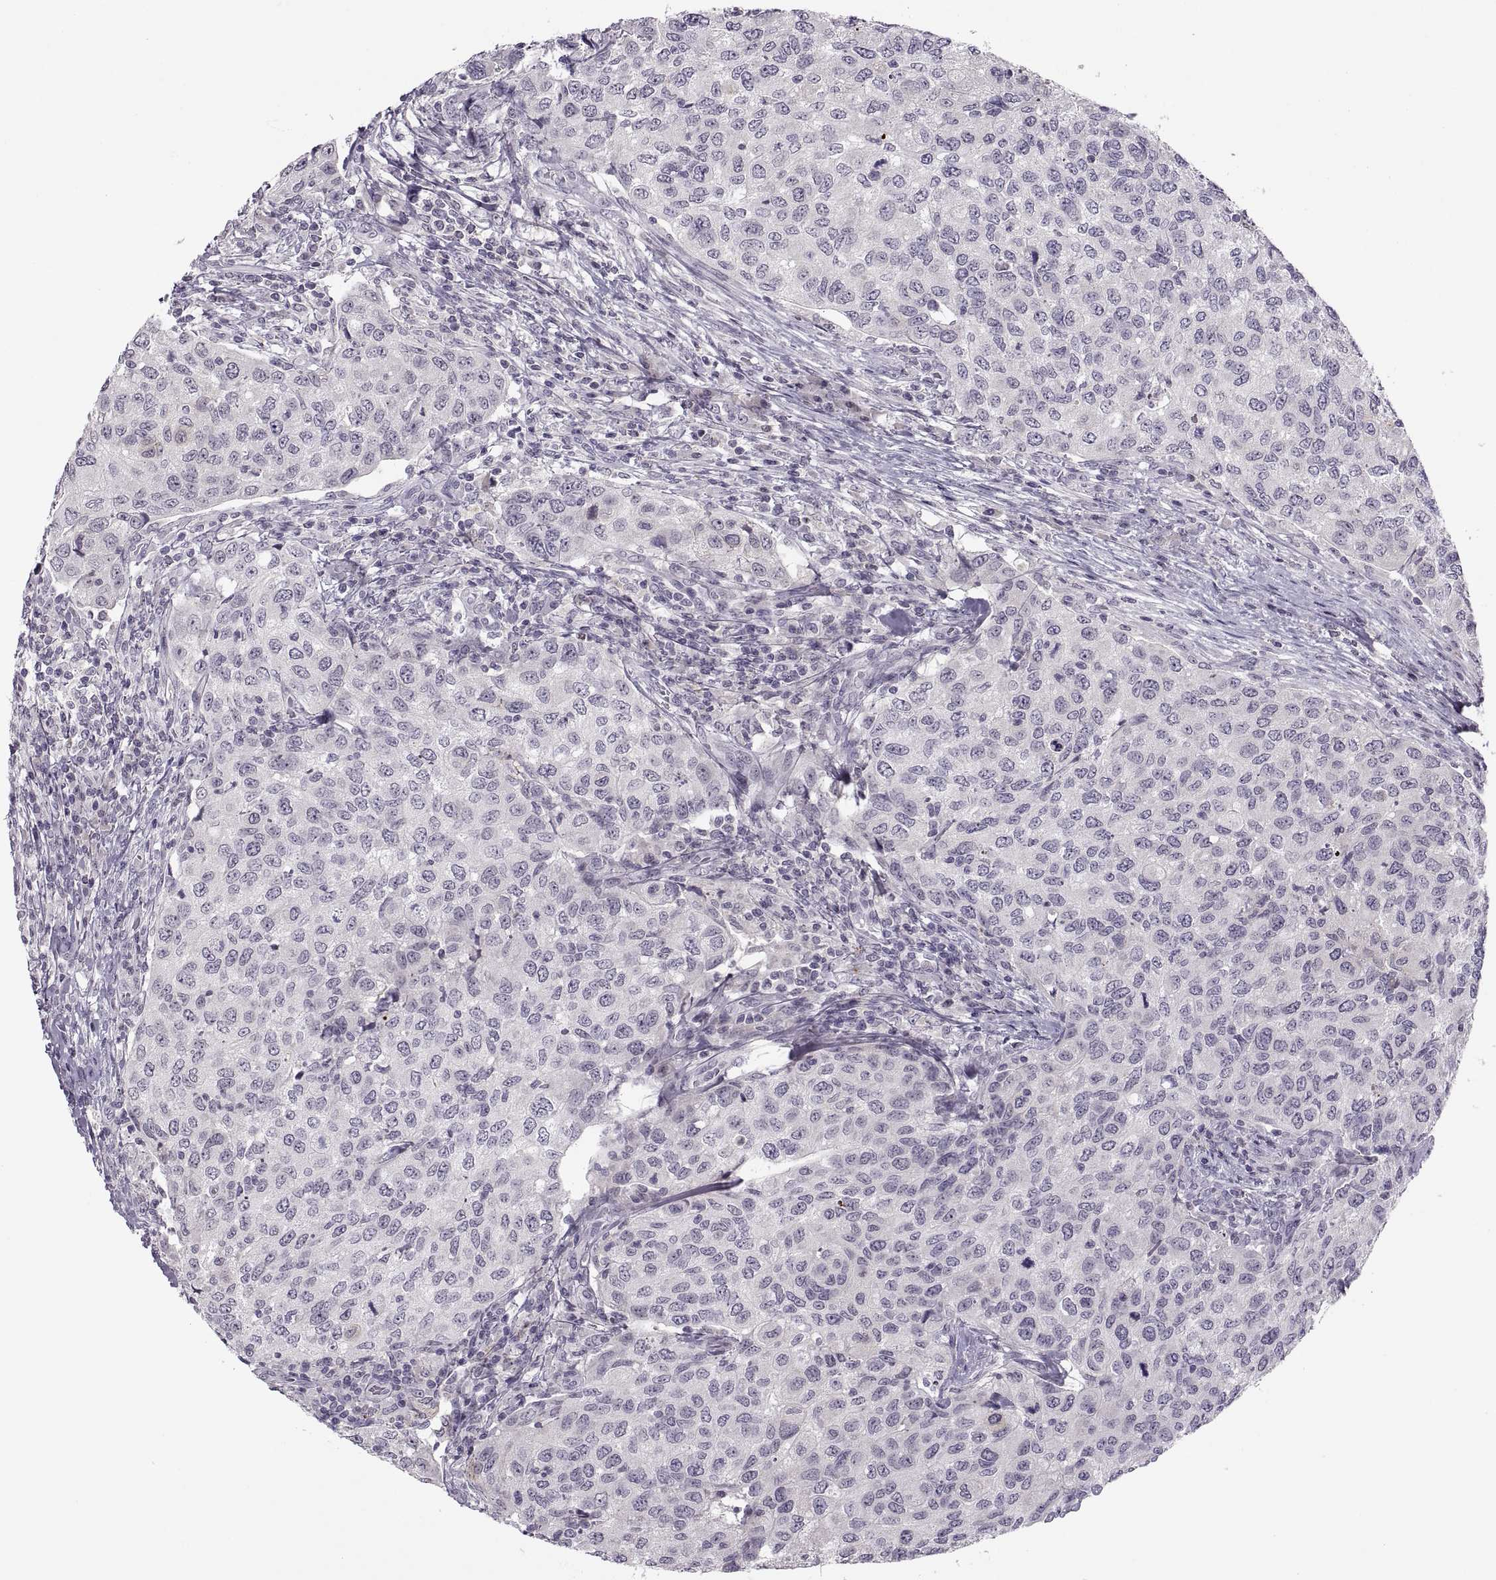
{"staining": {"intensity": "negative", "quantity": "none", "location": "none"}, "tissue": "urothelial cancer", "cell_type": "Tumor cells", "image_type": "cancer", "snomed": [{"axis": "morphology", "description": "Urothelial carcinoma, High grade"}, {"axis": "topography", "description": "Urinary bladder"}], "caption": "Immunohistochemistry micrograph of neoplastic tissue: high-grade urothelial carcinoma stained with DAB (3,3'-diaminobenzidine) shows no significant protein staining in tumor cells.", "gene": "CHCT1", "patient": {"sex": "female", "age": 78}}